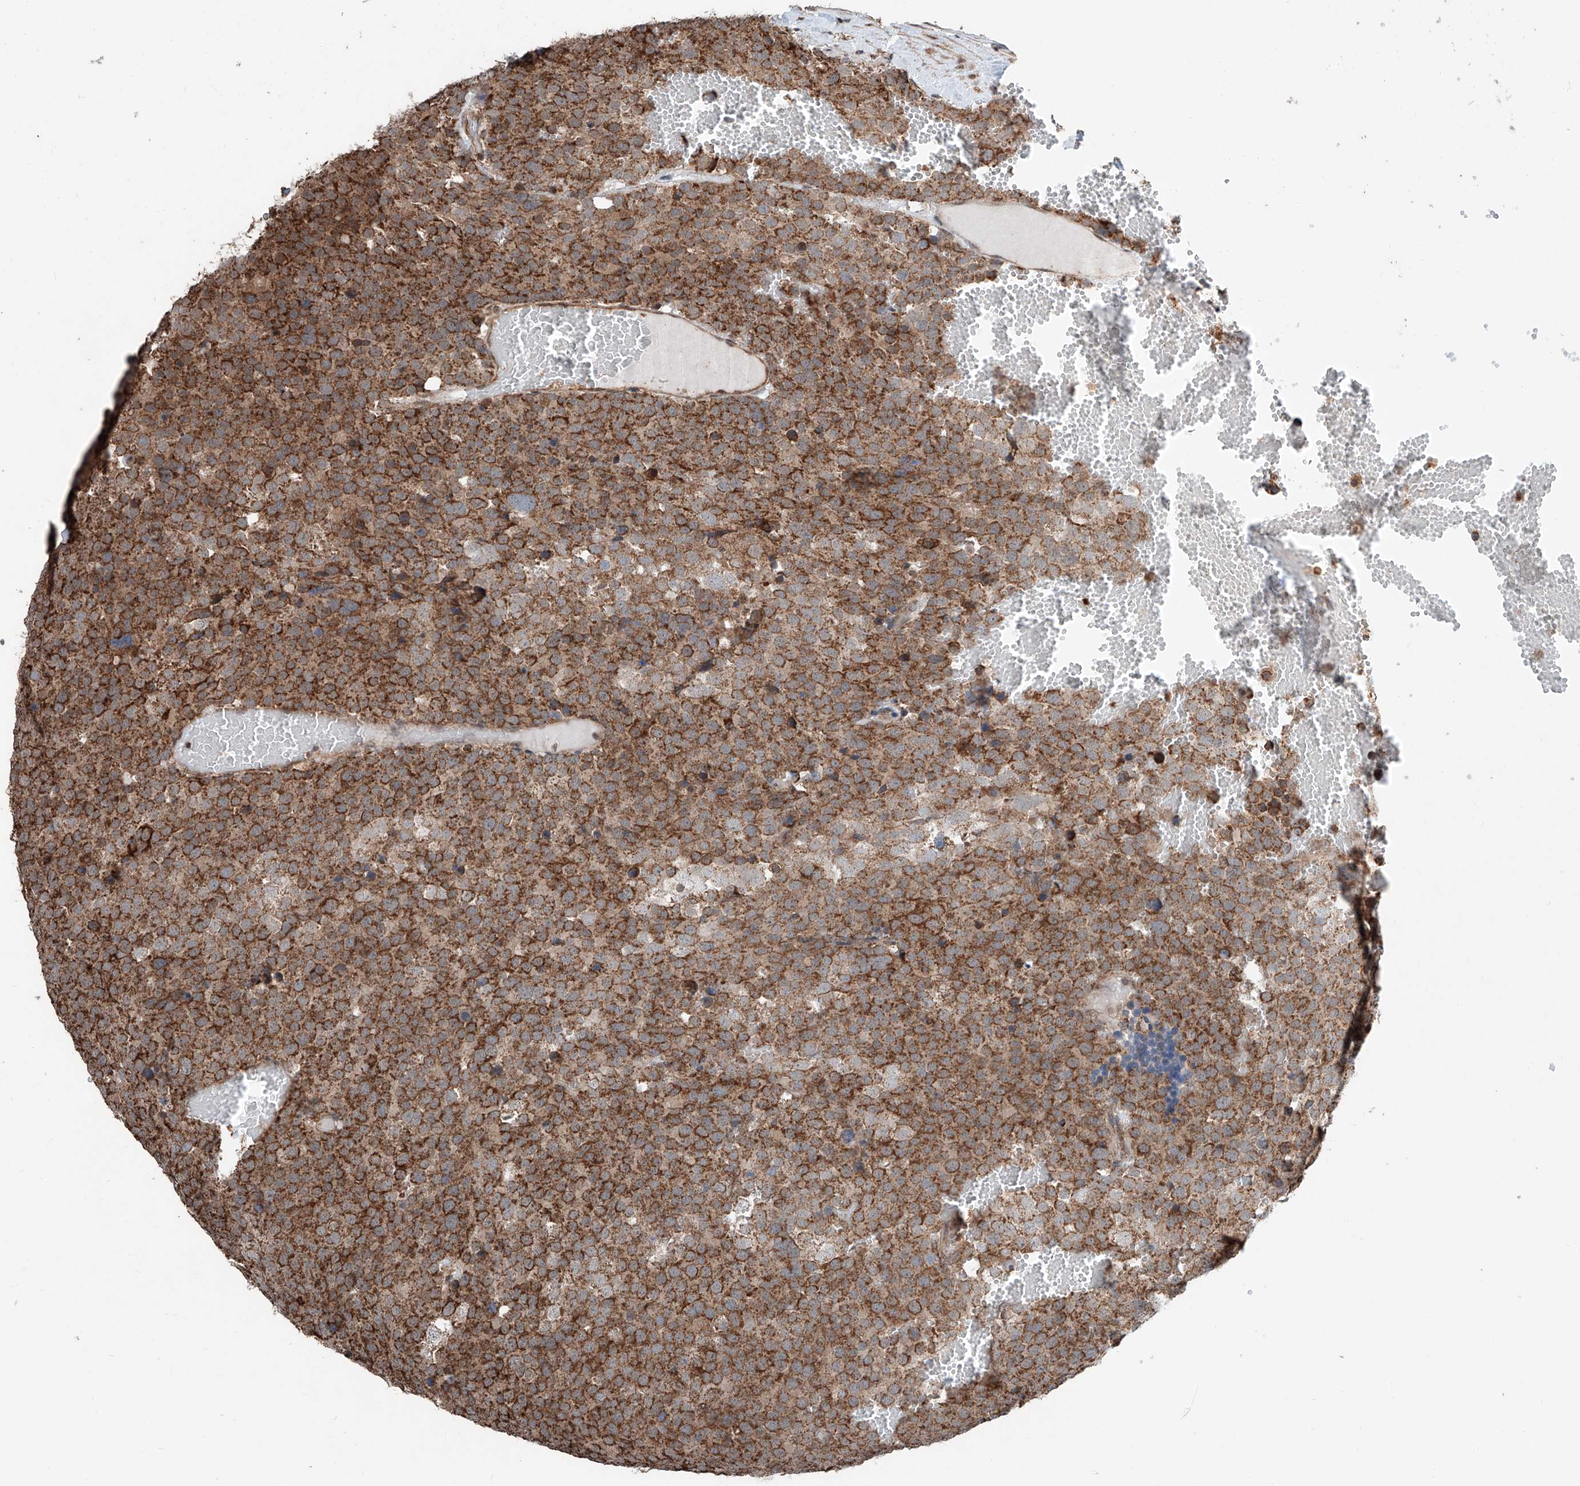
{"staining": {"intensity": "strong", "quantity": ">75%", "location": "cytoplasmic/membranous"}, "tissue": "testis cancer", "cell_type": "Tumor cells", "image_type": "cancer", "snomed": [{"axis": "morphology", "description": "Seminoma, NOS"}, {"axis": "topography", "description": "Testis"}], "caption": "The image shows a brown stain indicating the presence of a protein in the cytoplasmic/membranous of tumor cells in seminoma (testis).", "gene": "ZNF445", "patient": {"sex": "male", "age": 71}}